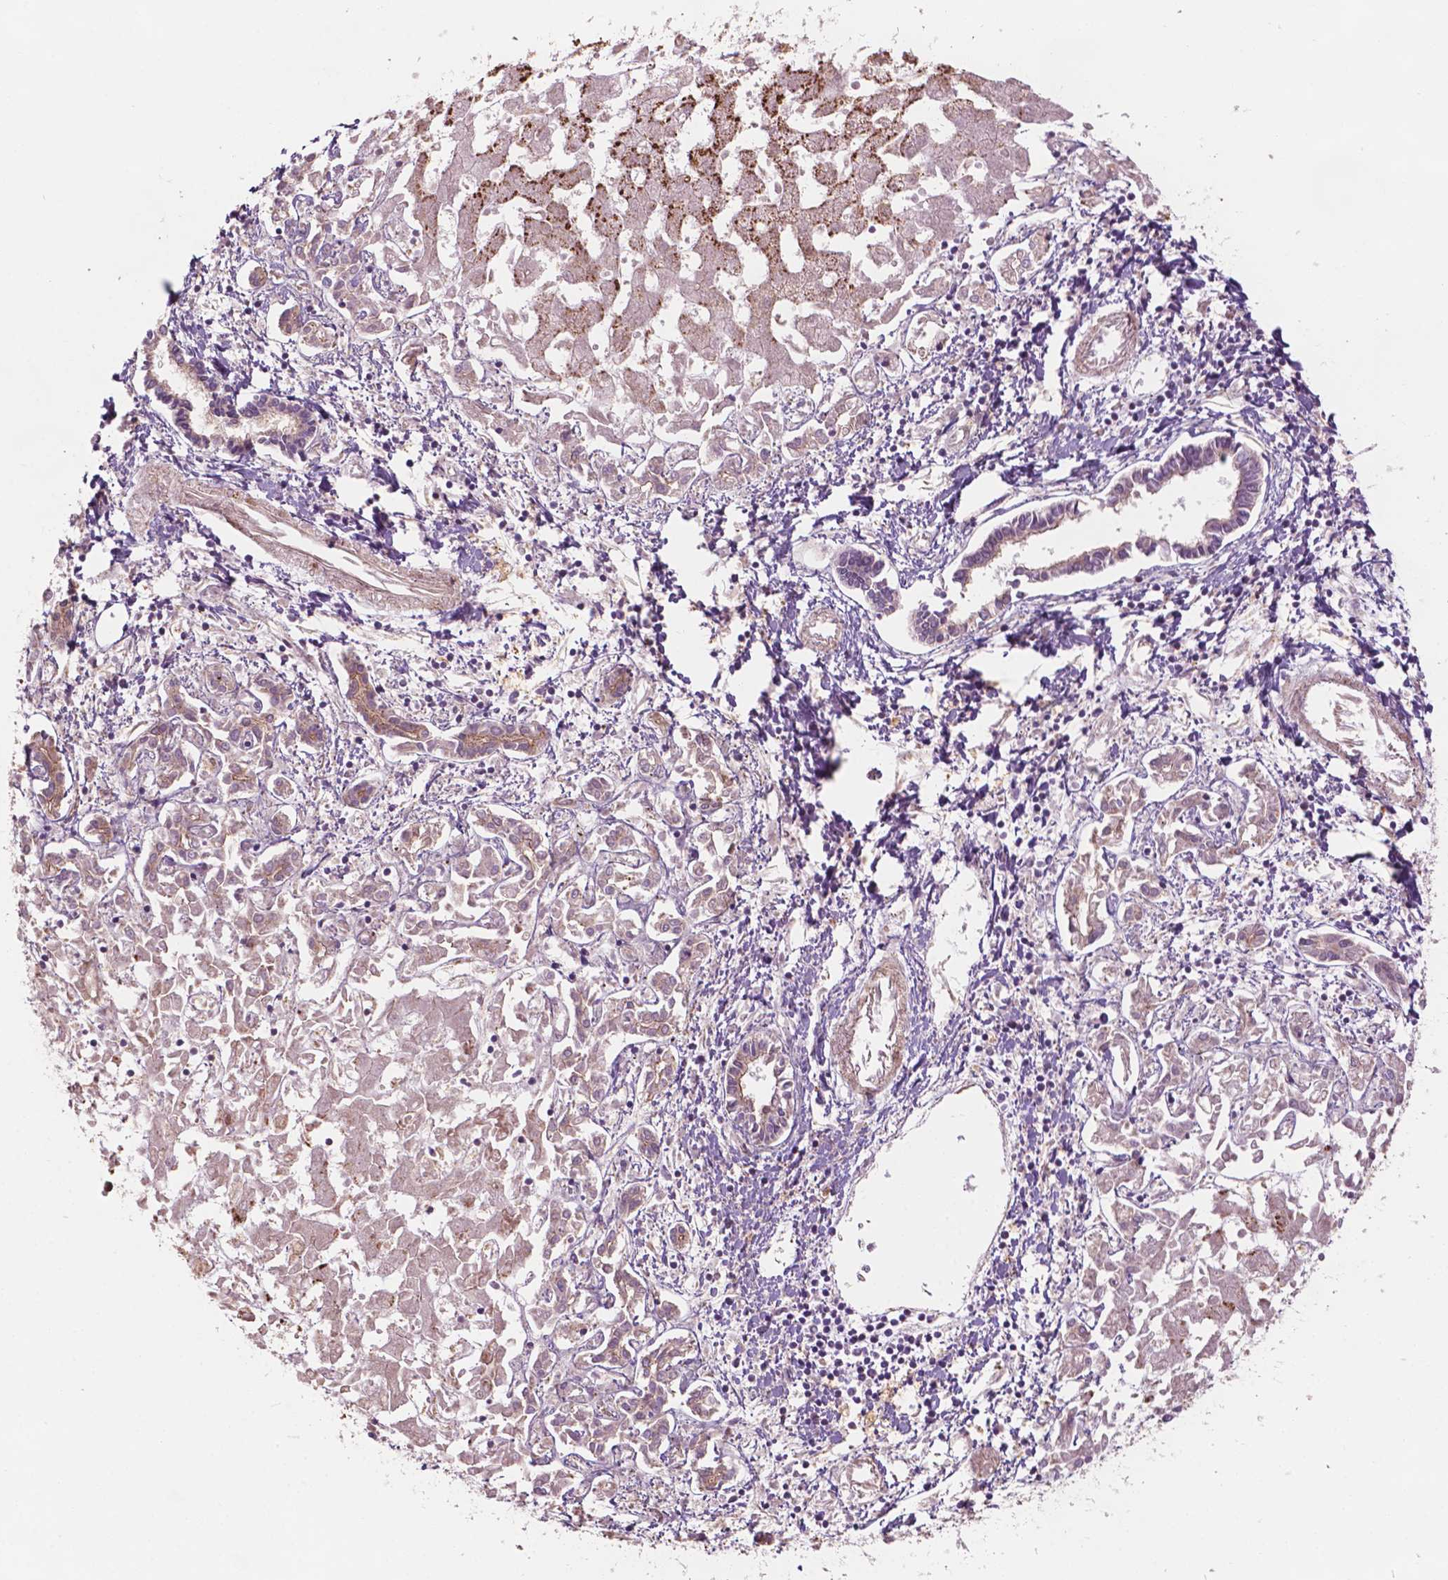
{"staining": {"intensity": "weak", "quantity": "<25%", "location": "cytoplasmic/membranous"}, "tissue": "liver cancer", "cell_type": "Tumor cells", "image_type": "cancer", "snomed": [{"axis": "morphology", "description": "Cholangiocarcinoma"}, {"axis": "topography", "description": "Liver"}], "caption": "Immunohistochemistry histopathology image of neoplastic tissue: liver cancer (cholangiocarcinoma) stained with DAB exhibits no significant protein staining in tumor cells.", "gene": "SURF4", "patient": {"sex": "female", "age": 64}}